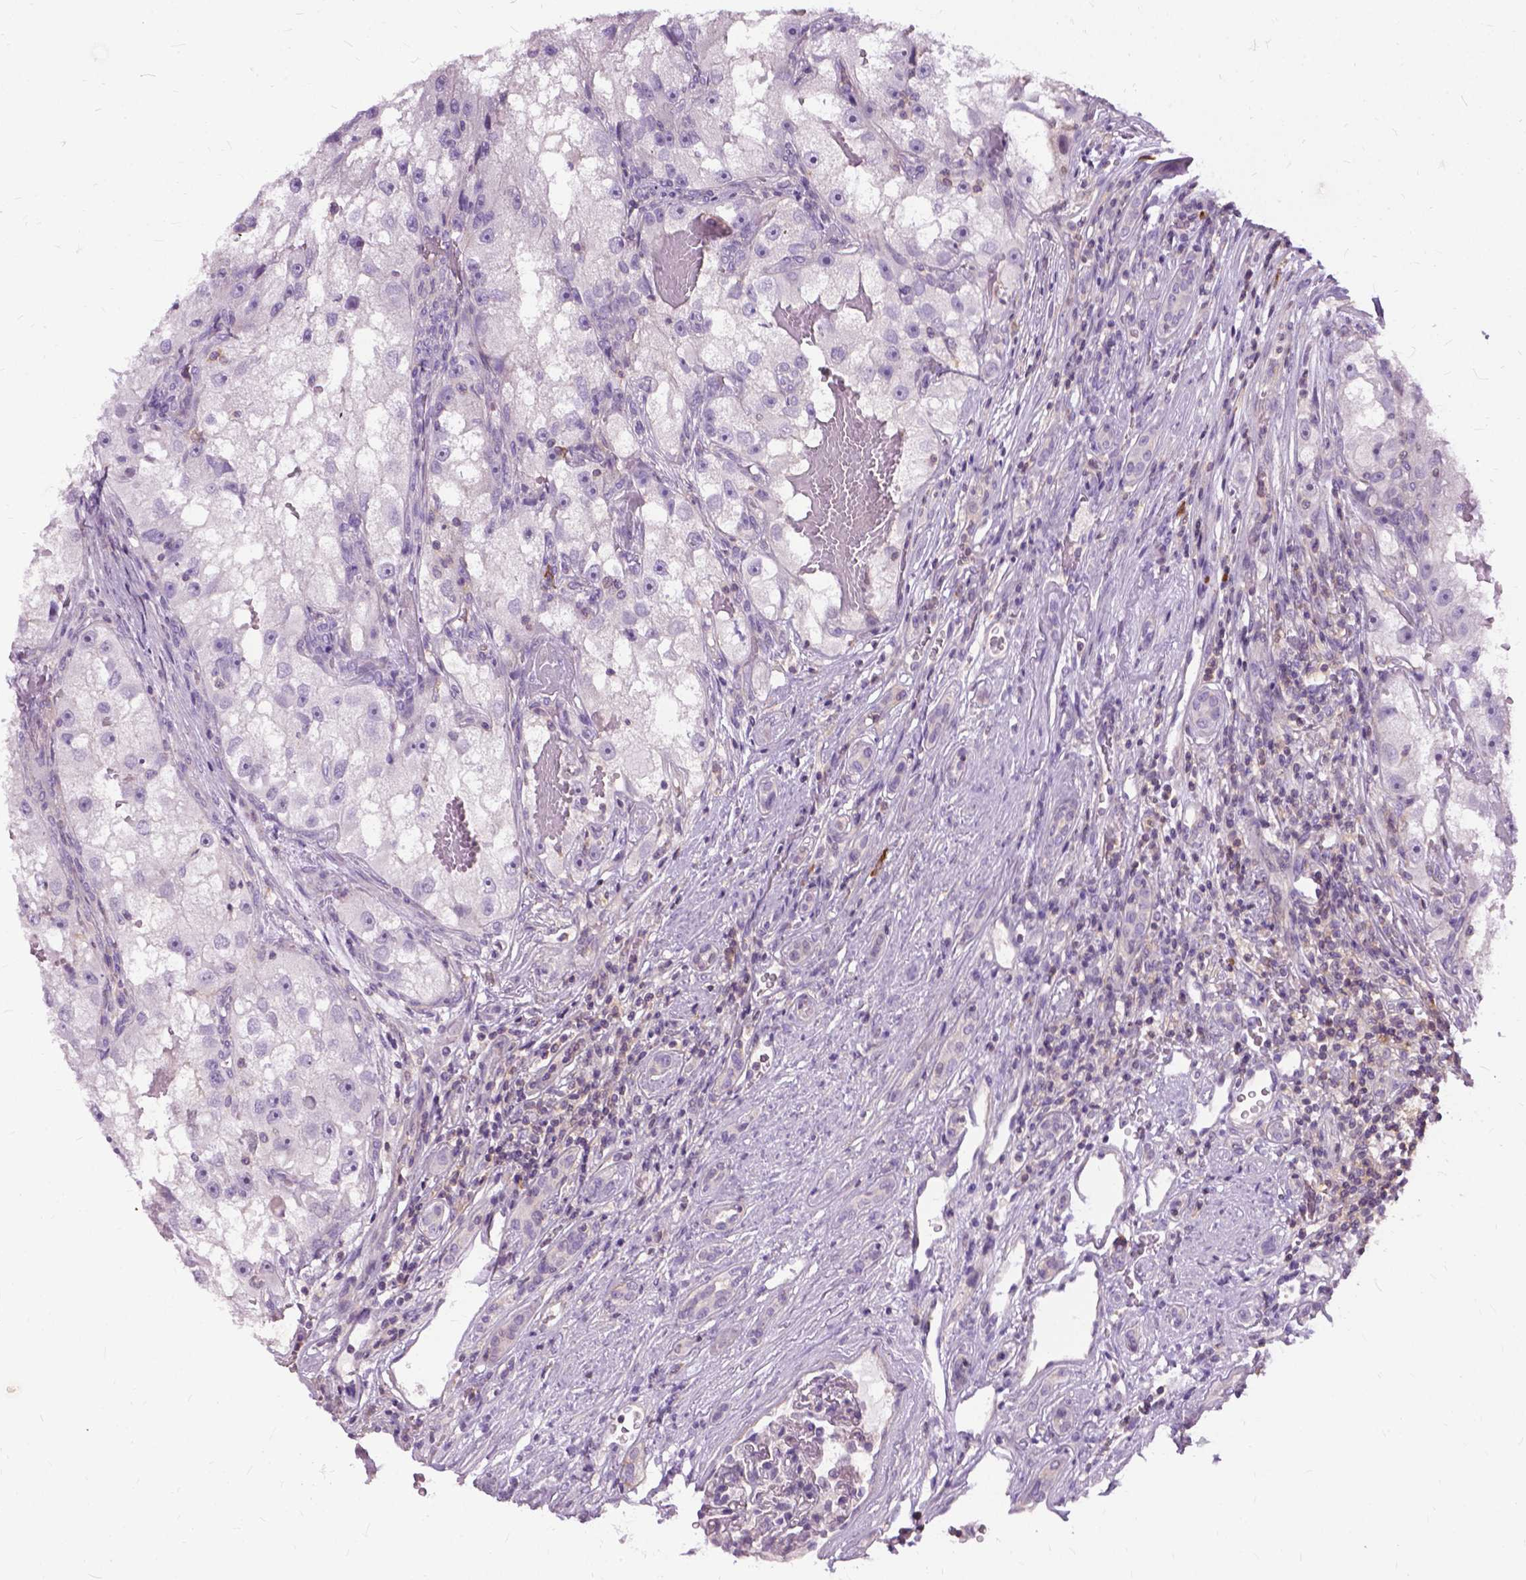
{"staining": {"intensity": "negative", "quantity": "none", "location": "none"}, "tissue": "renal cancer", "cell_type": "Tumor cells", "image_type": "cancer", "snomed": [{"axis": "morphology", "description": "Adenocarcinoma, NOS"}, {"axis": "topography", "description": "Kidney"}], "caption": "Immunohistochemistry image of neoplastic tissue: human adenocarcinoma (renal) stained with DAB (3,3'-diaminobenzidine) reveals no significant protein expression in tumor cells. (Stains: DAB (3,3'-diaminobenzidine) IHC with hematoxylin counter stain, Microscopy: brightfield microscopy at high magnification).", "gene": "JAK3", "patient": {"sex": "male", "age": 63}}